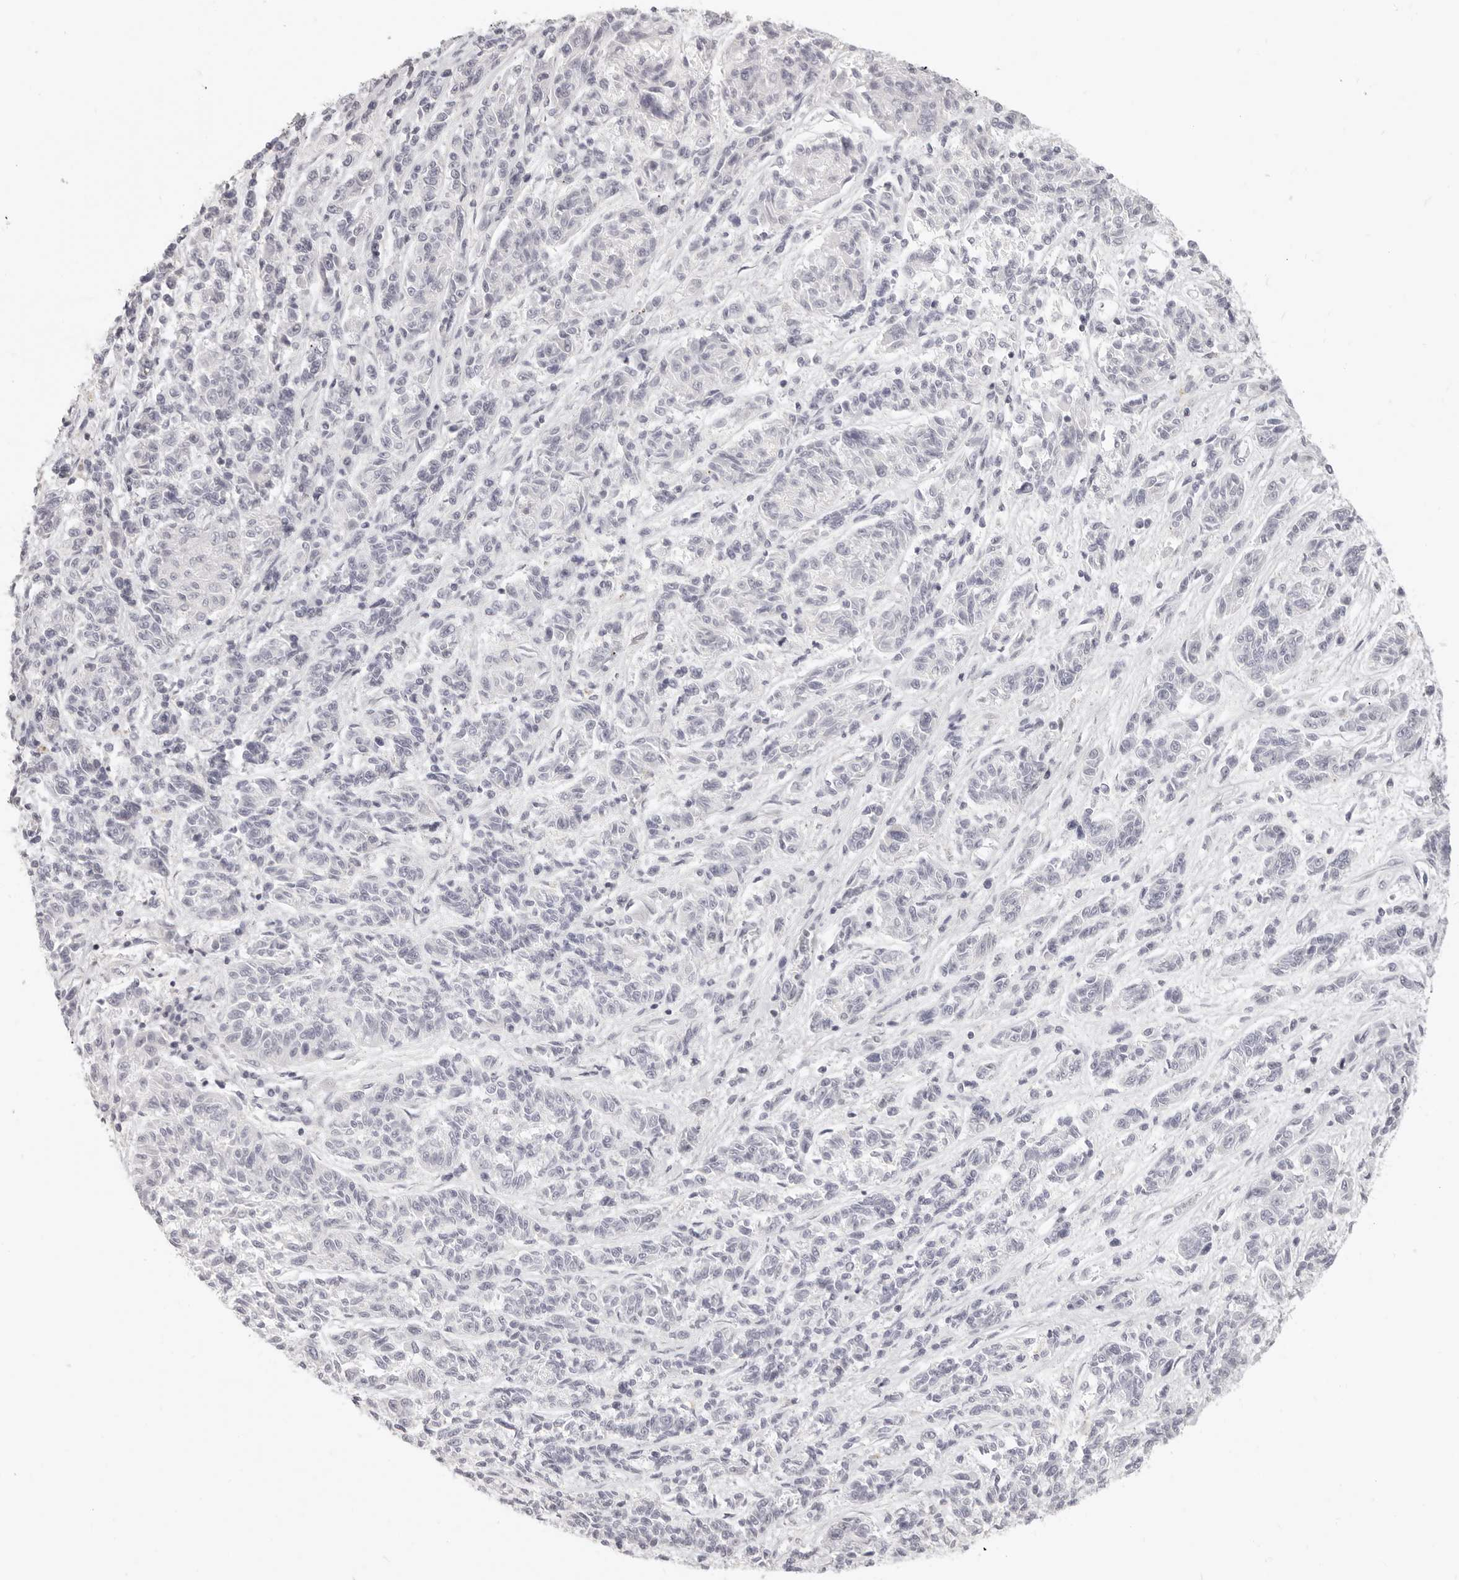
{"staining": {"intensity": "negative", "quantity": "none", "location": "none"}, "tissue": "melanoma", "cell_type": "Tumor cells", "image_type": "cancer", "snomed": [{"axis": "morphology", "description": "Malignant melanoma, NOS"}, {"axis": "topography", "description": "Skin"}], "caption": "DAB (3,3'-diaminobenzidine) immunohistochemical staining of human melanoma exhibits no significant positivity in tumor cells. Brightfield microscopy of immunohistochemistry (IHC) stained with DAB (3,3'-diaminobenzidine) (brown) and hematoxylin (blue), captured at high magnification.", "gene": "FABP1", "patient": {"sex": "male", "age": 53}}